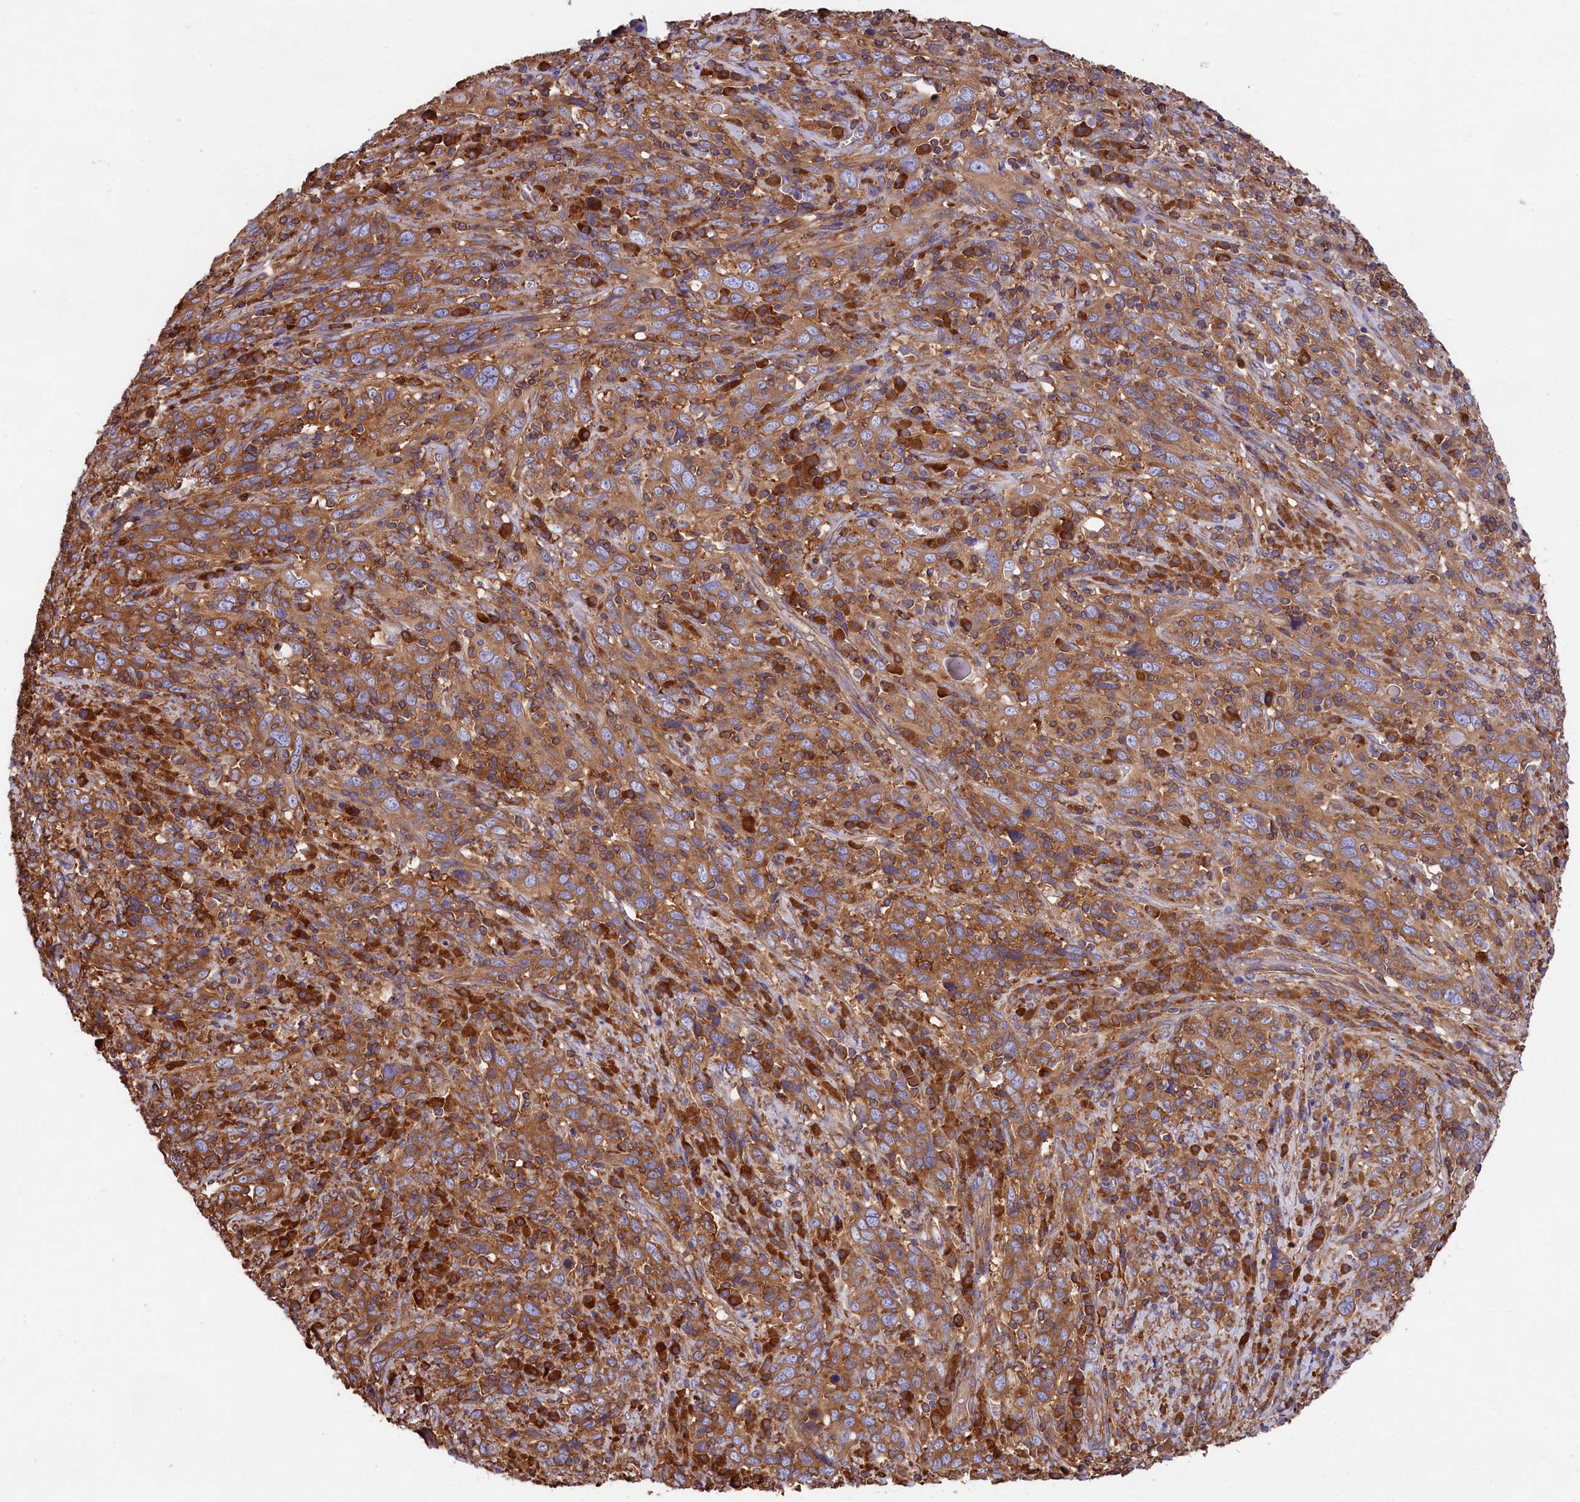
{"staining": {"intensity": "moderate", "quantity": ">75%", "location": "cytoplasmic/membranous"}, "tissue": "cervical cancer", "cell_type": "Tumor cells", "image_type": "cancer", "snomed": [{"axis": "morphology", "description": "Squamous cell carcinoma, NOS"}, {"axis": "topography", "description": "Cervix"}], "caption": "Immunohistochemical staining of cervical cancer demonstrates moderate cytoplasmic/membranous protein positivity in about >75% of tumor cells.", "gene": "GYS1", "patient": {"sex": "female", "age": 46}}